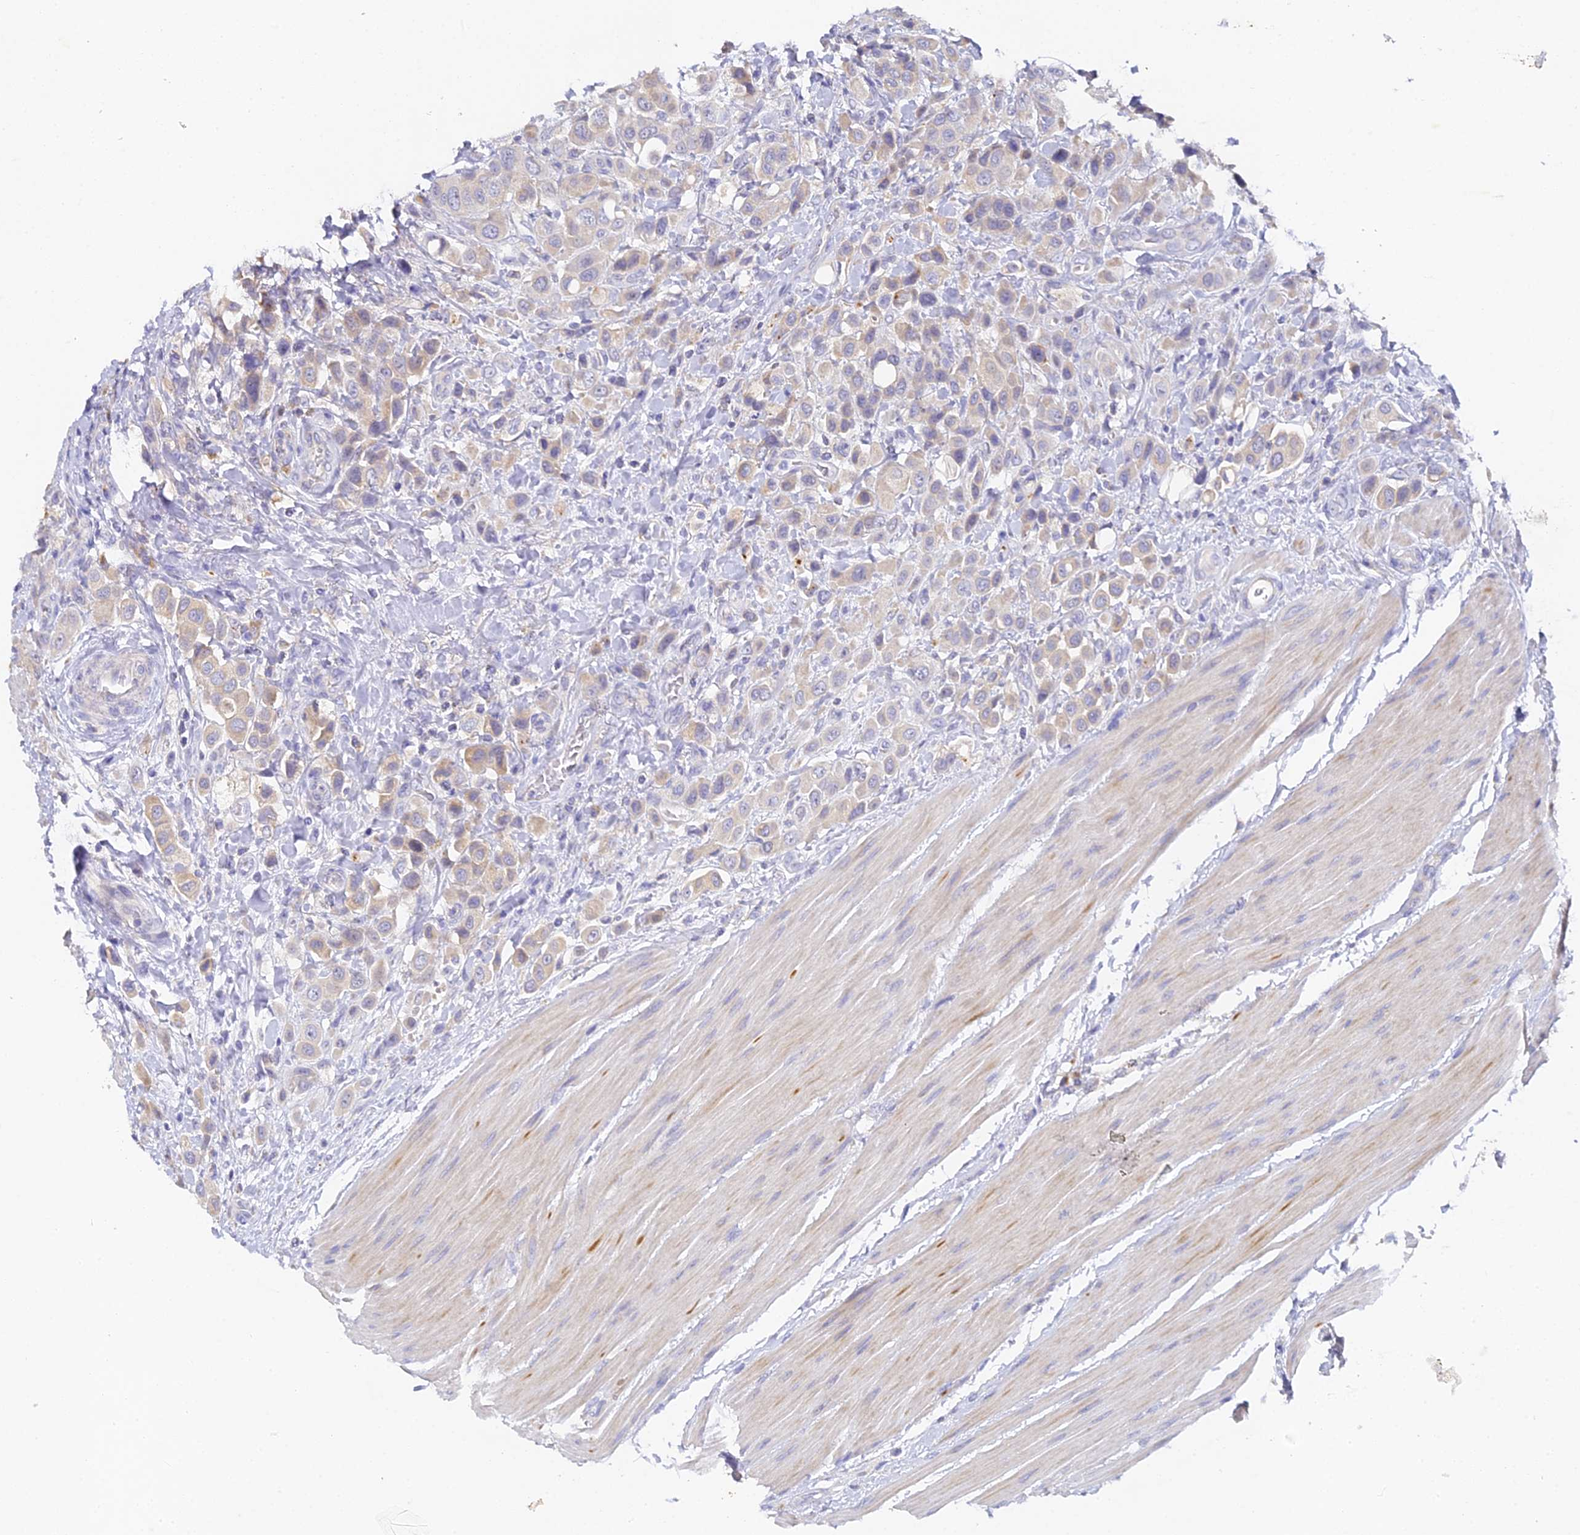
{"staining": {"intensity": "weak", "quantity": "25%-75%", "location": "cytoplasmic/membranous"}, "tissue": "urothelial cancer", "cell_type": "Tumor cells", "image_type": "cancer", "snomed": [{"axis": "morphology", "description": "Urothelial carcinoma, High grade"}, {"axis": "topography", "description": "Urinary bladder"}], "caption": "Tumor cells display low levels of weak cytoplasmic/membranous staining in about 25%-75% of cells in urothelial carcinoma (high-grade). Nuclei are stained in blue.", "gene": "DONSON", "patient": {"sex": "male", "age": 50}}